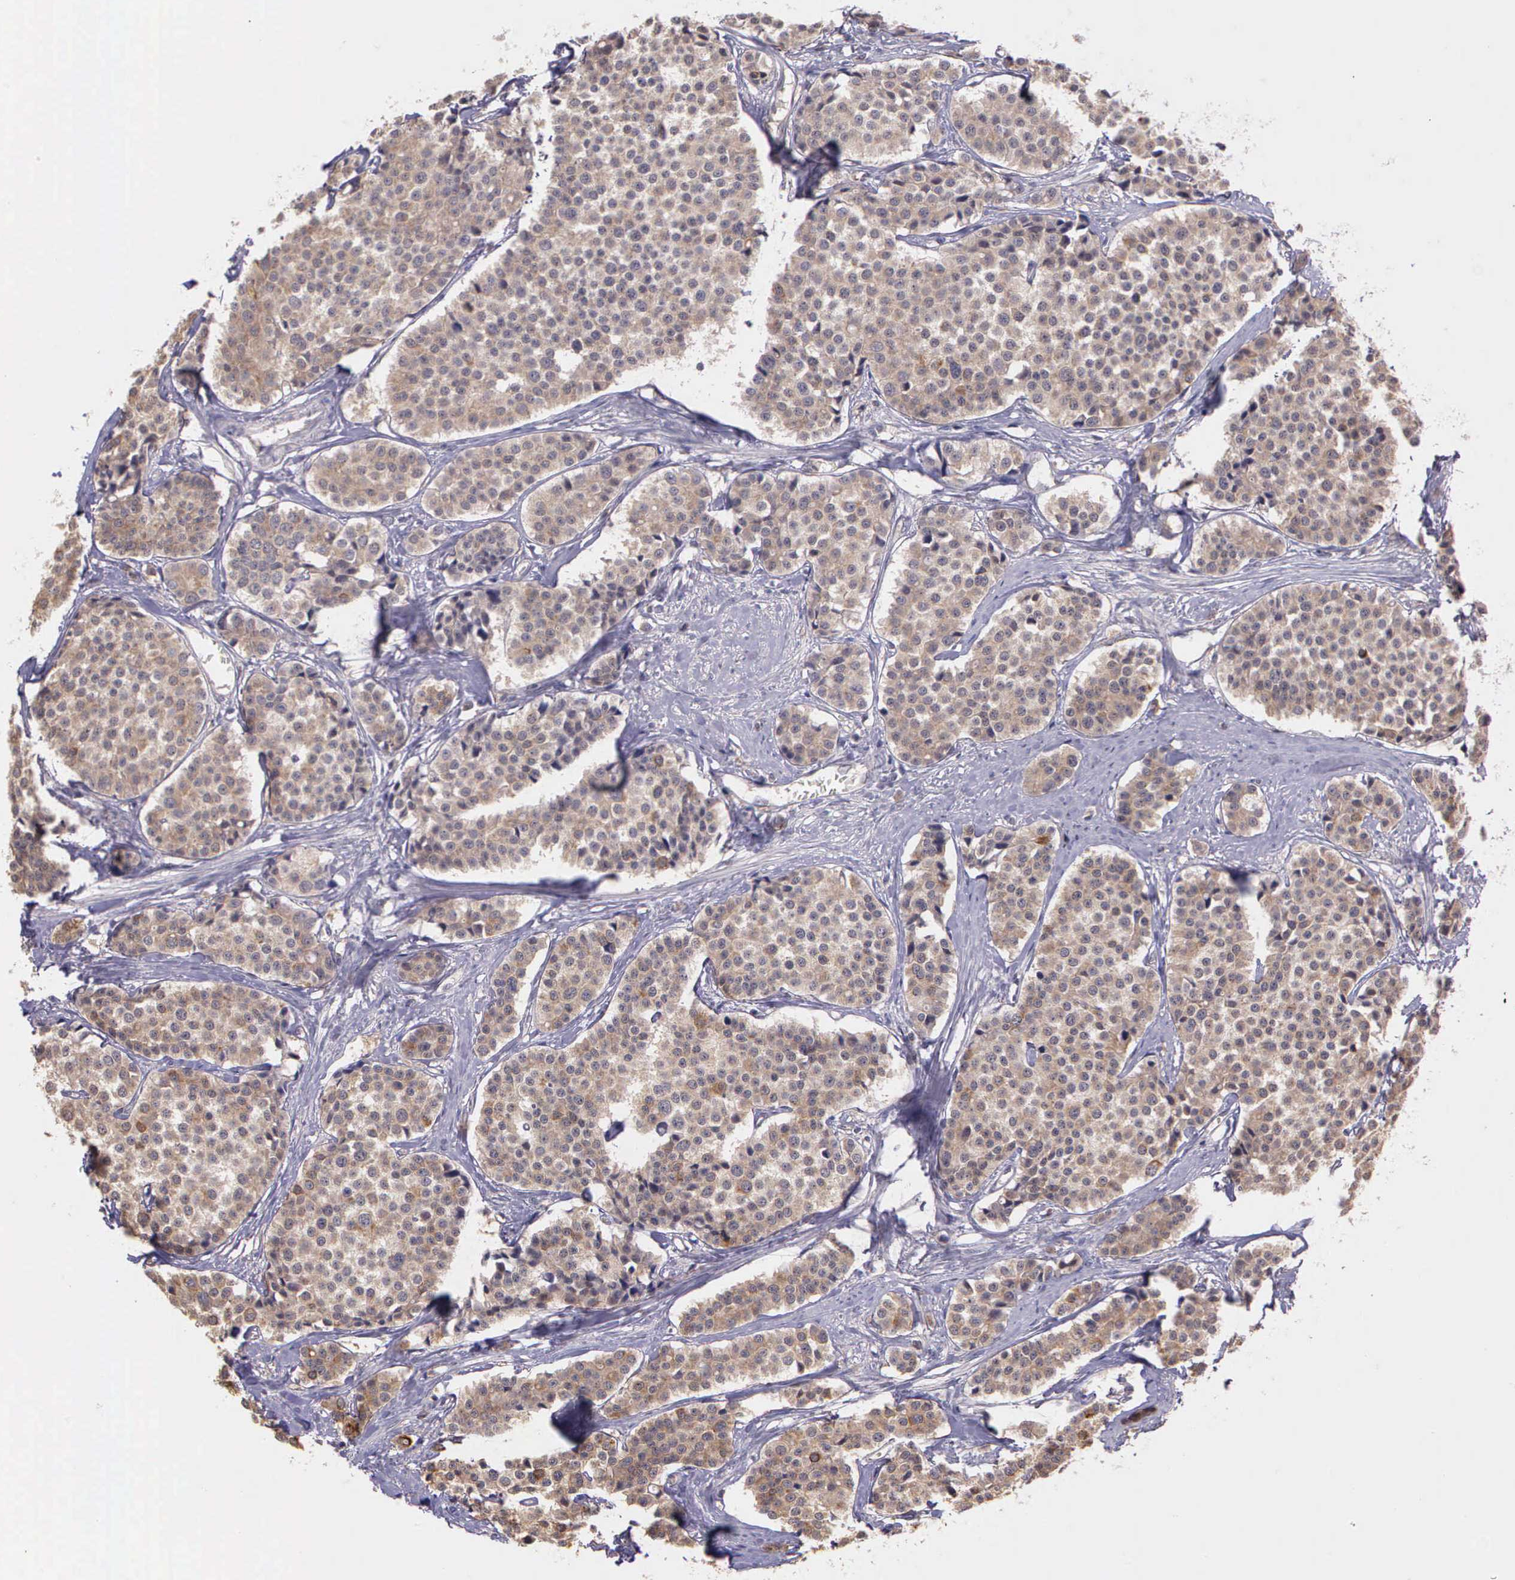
{"staining": {"intensity": "negative", "quantity": "none", "location": "none"}, "tissue": "carcinoid", "cell_type": "Tumor cells", "image_type": "cancer", "snomed": [{"axis": "morphology", "description": "Carcinoid, malignant, NOS"}, {"axis": "topography", "description": "Small intestine"}], "caption": "This is an immunohistochemistry (IHC) image of carcinoid. There is no staining in tumor cells.", "gene": "IGBP1", "patient": {"sex": "male", "age": 60}}